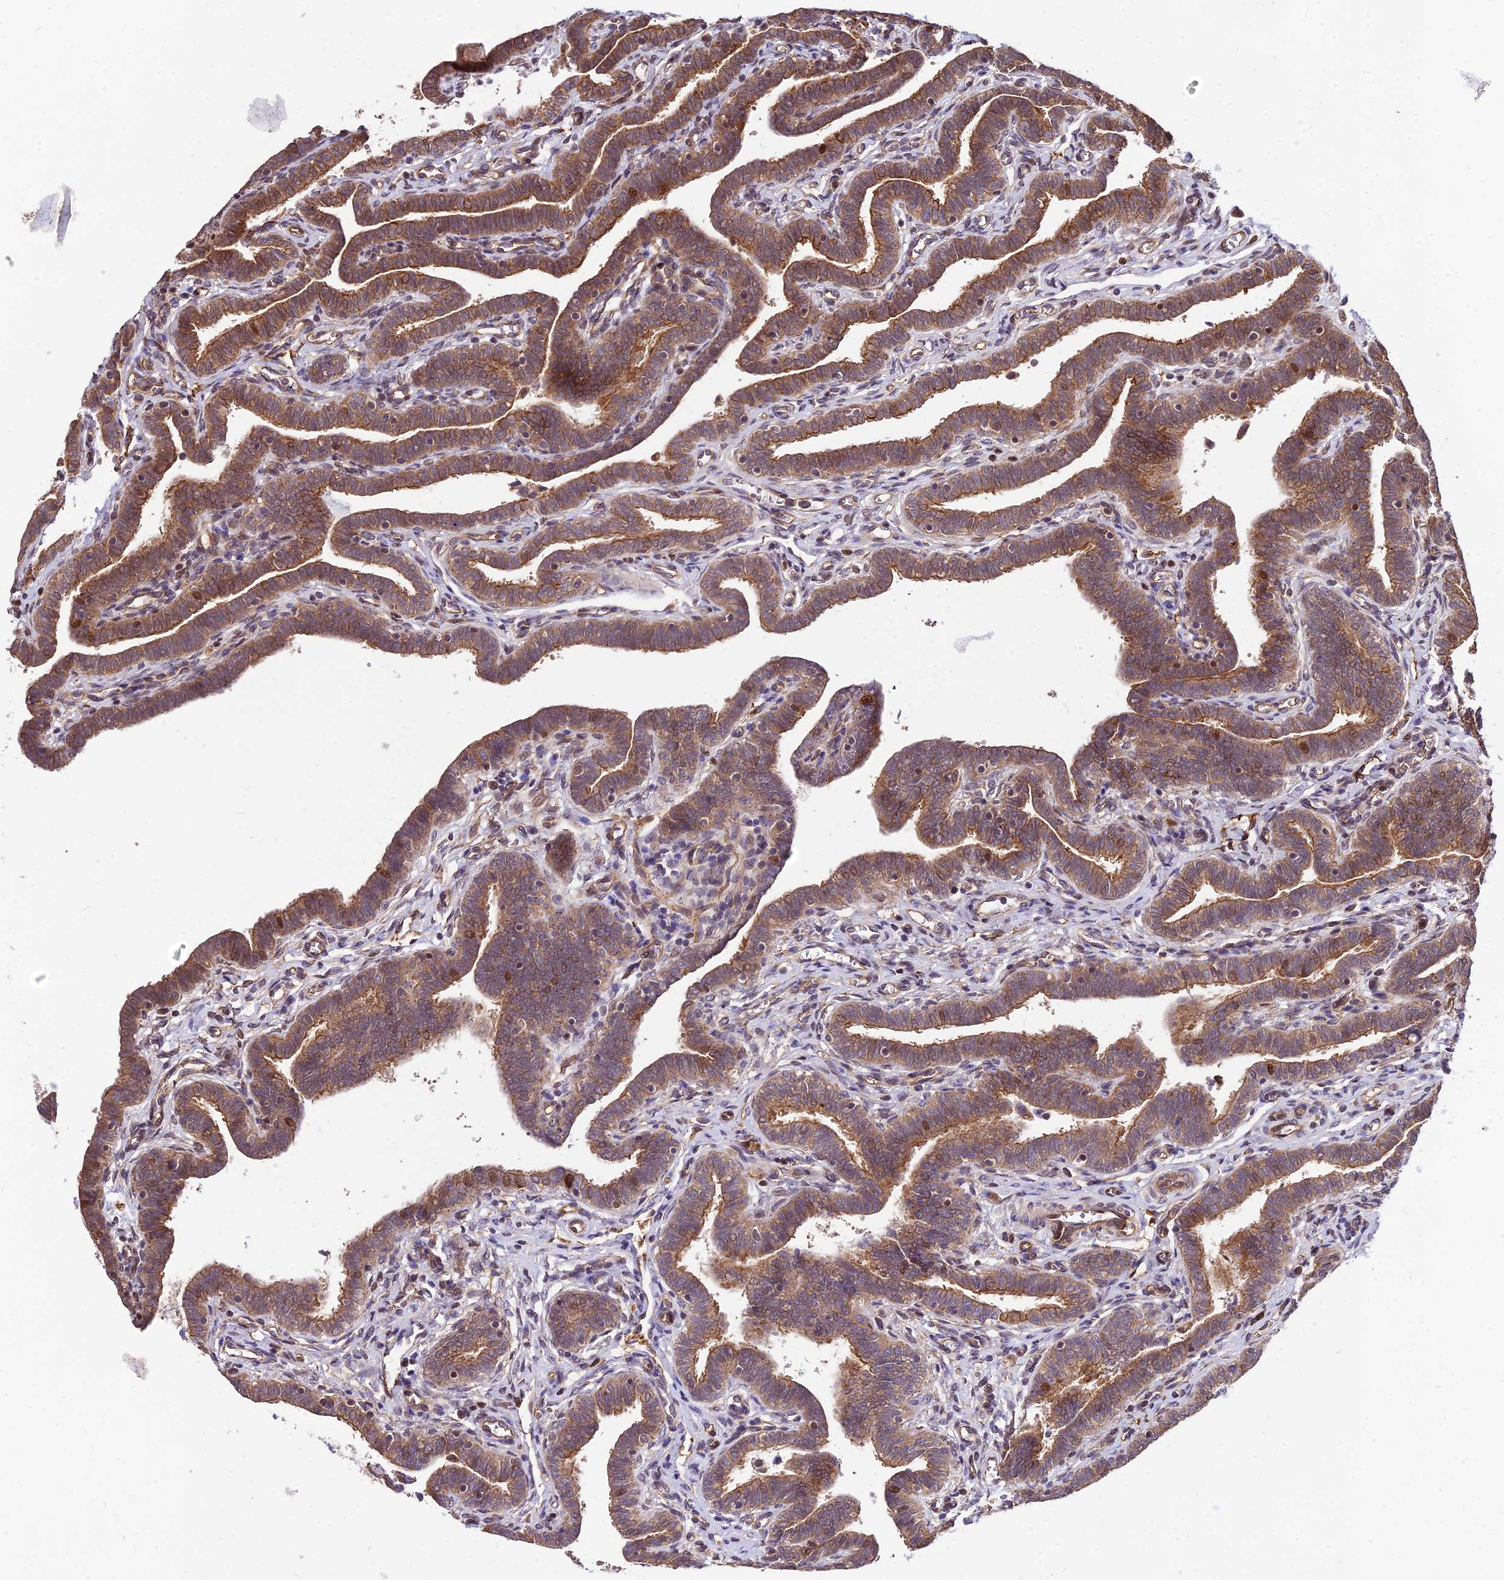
{"staining": {"intensity": "strong", "quantity": ">75%", "location": "cytoplasmic/membranous"}, "tissue": "fallopian tube", "cell_type": "Glandular cells", "image_type": "normal", "snomed": [{"axis": "morphology", "description": "Normal tissue, NOS"}, {"axis": "topography", "description": "Fallopian tube"}], "caption": "Strong cytoplasmic/membranous positivity for a protein is identified in approximately >75% of glandular cells of benign fallopian tube using immunohistochemistry (IHC).", "gene": "SMG6", "patient": {"sex": "female", "age": 36}}